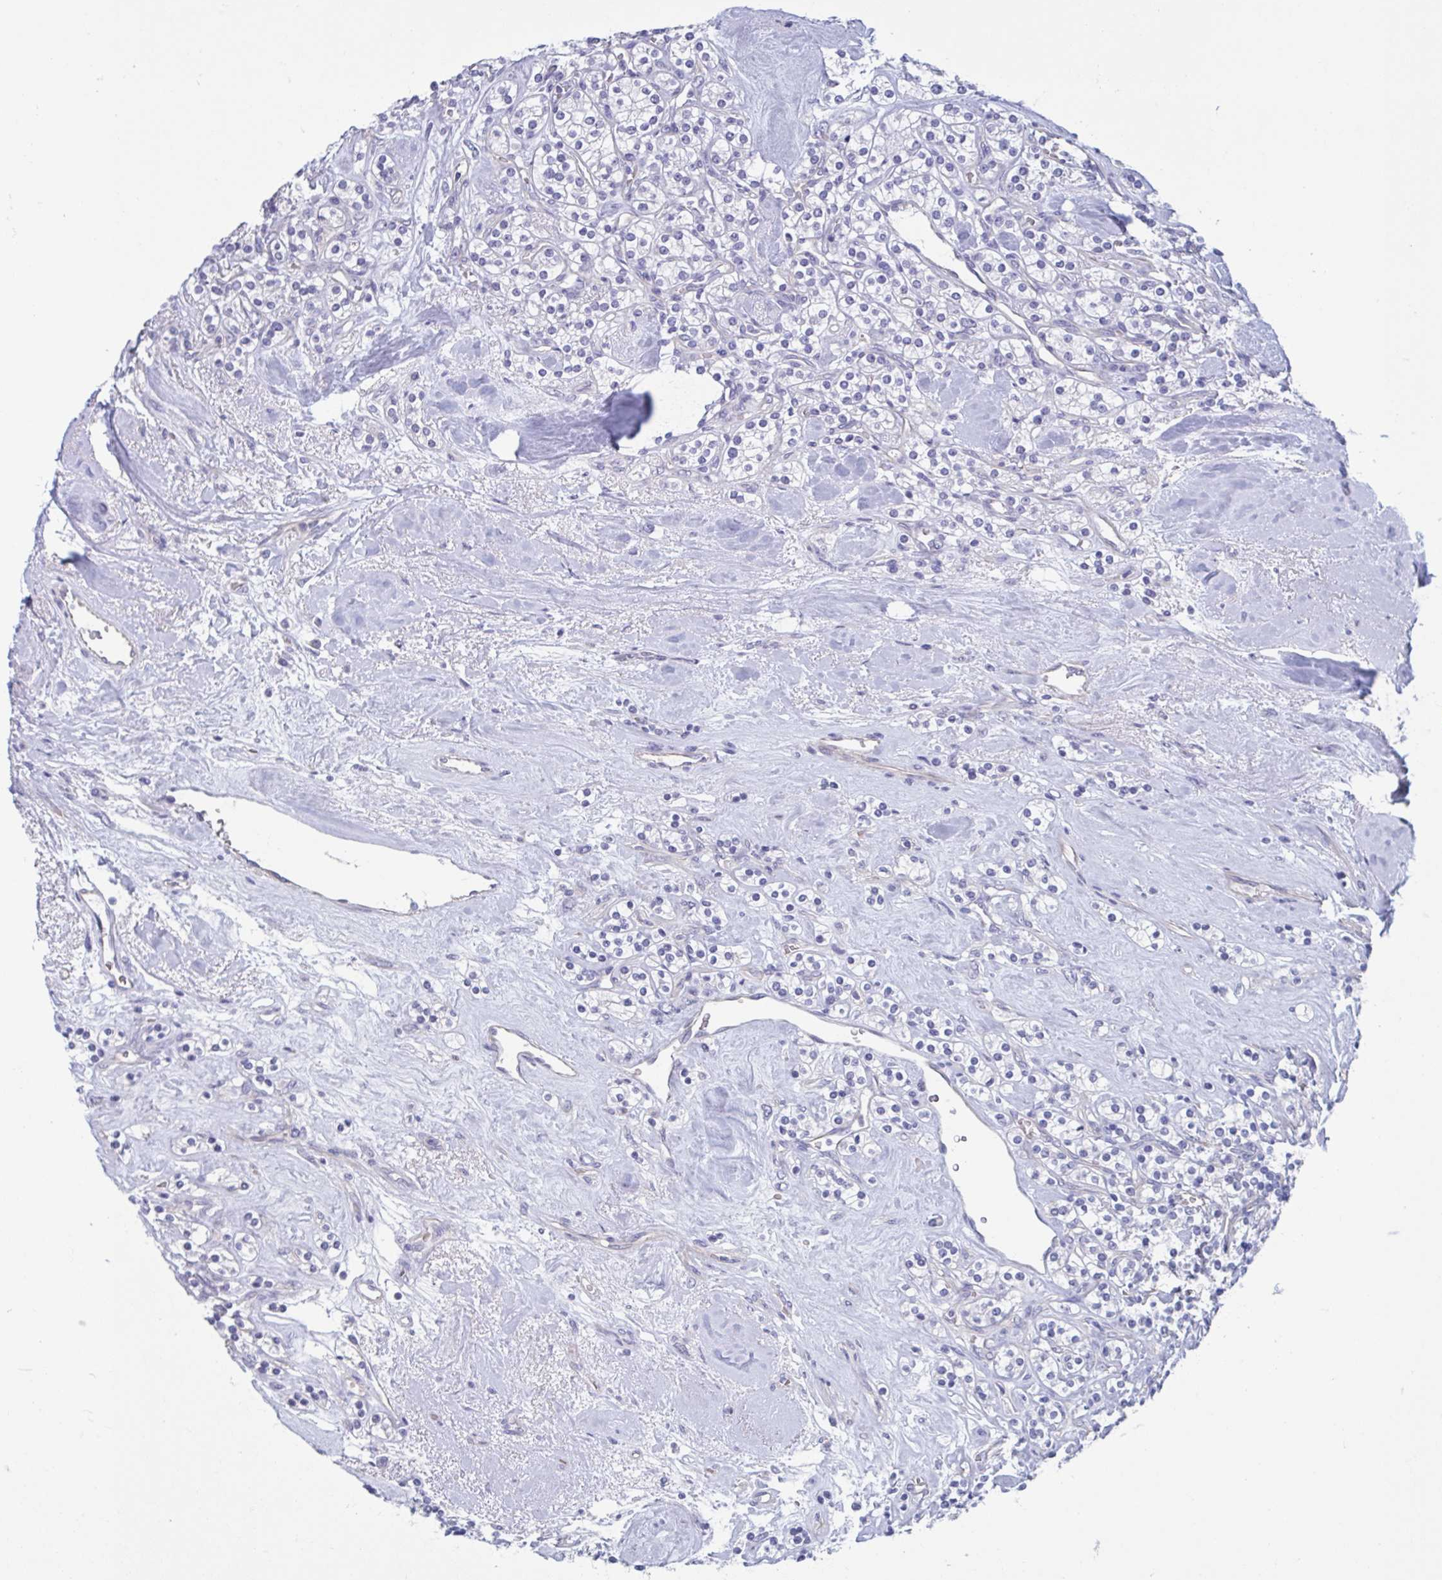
{"staining": {"intensity": "negative", "quantity": "none", "location": "none"}, "tissue": "renal cancer", "cell_type": "Tumor cells", "image_type": "cancer", "snomed": [{"axis": "morphology", "description": "Adenocarcinoma, NOS"}, {"axis": "topography", "description": "Kidney"}], "caption": "The photomicrograph reveals no significant staining in tumor cells of adenocarcinoma (renal).", "gene": "MORC4", "patient": {"sex": "male", "age": 77}}